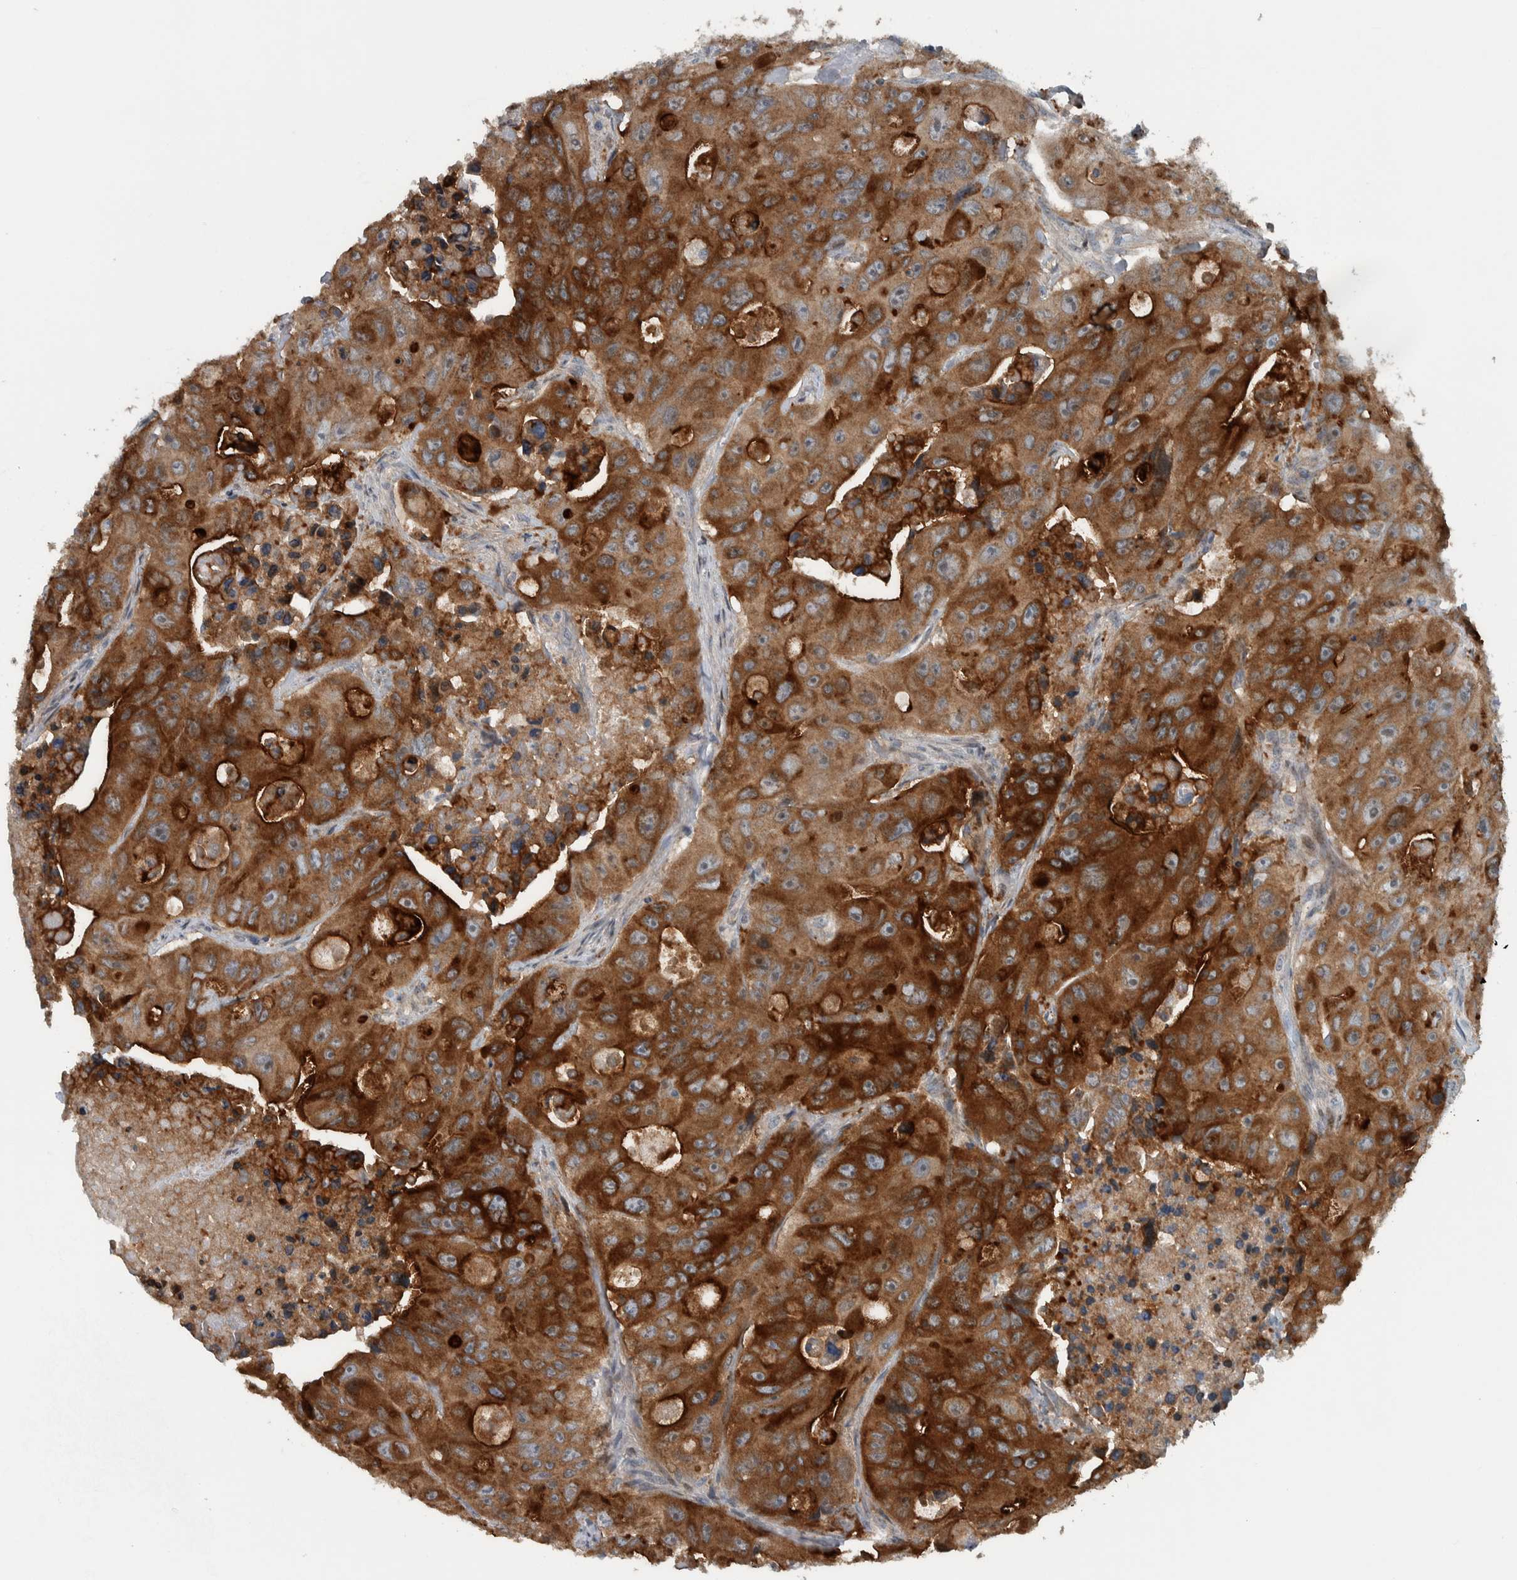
{"staining": {"intensity": "strong", "quantity": ">75%", "location": "cytoplasmic/membranous"}, "tissue": "colorectal cancer", "cell_type": "Tumor cells", "image_type": "cancer", "snomed": [{"axis": "morphology", "description": "Adenocarcinoma, NOS"}, {"axis": "topography", "description": "Colon"}], "caption": "An immunohistochemistry micrograph of tumor tissue is shown. Protein staining in brown shows strong cytoplasmic/membranous positivity in colorectal cancer within tumor cells. The protein of interest is stained brown, and the nuclei are stained in blue (DAB IHC with brightfield microscopy, high magnification).", "gene": "BAIAP2L1", "patient": {"sex": "female", "age": 46}}